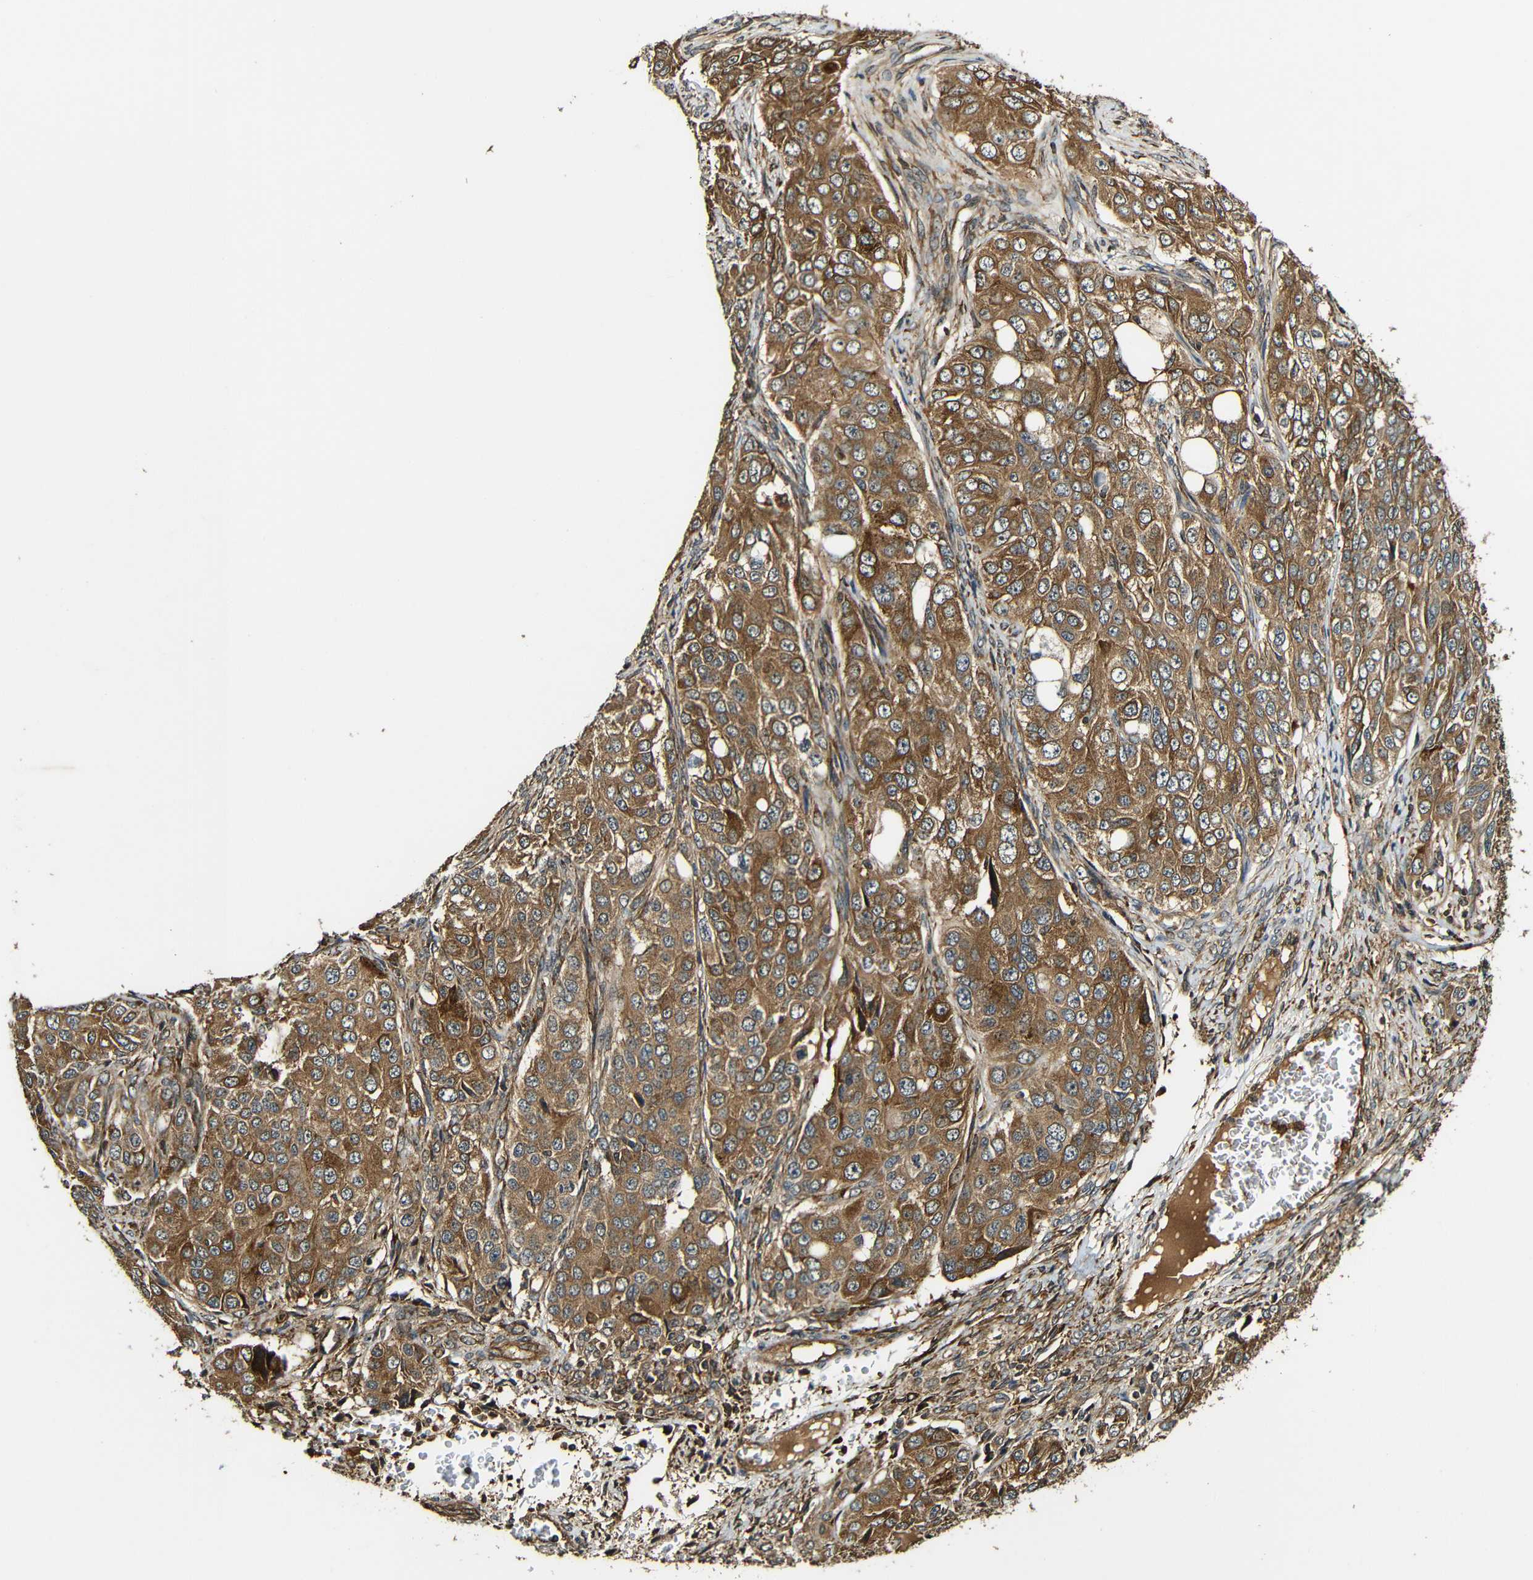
{"staining": {"intensity": "moderate", "quantity": ">75%", "location": "cytoplasmic/membranous"}, "tissue": "ovarian cancer", "cell_type": "Tumor cells", "image_type": "cancer", "snomed": [{"axis": "morphology", "description": "Carcinoma, endometroid"}, {"axis": "topography", "description": "Ovary"}], "caption": "Immunohistochemical staining of human endometroid carcinoma (ovarian) displays medium levels of moderate cytoplasmic/membranous protein staining in about >75% of tumor cells.", "gene": "CASP8", "patient": {"sex": "female", "age": 51}}